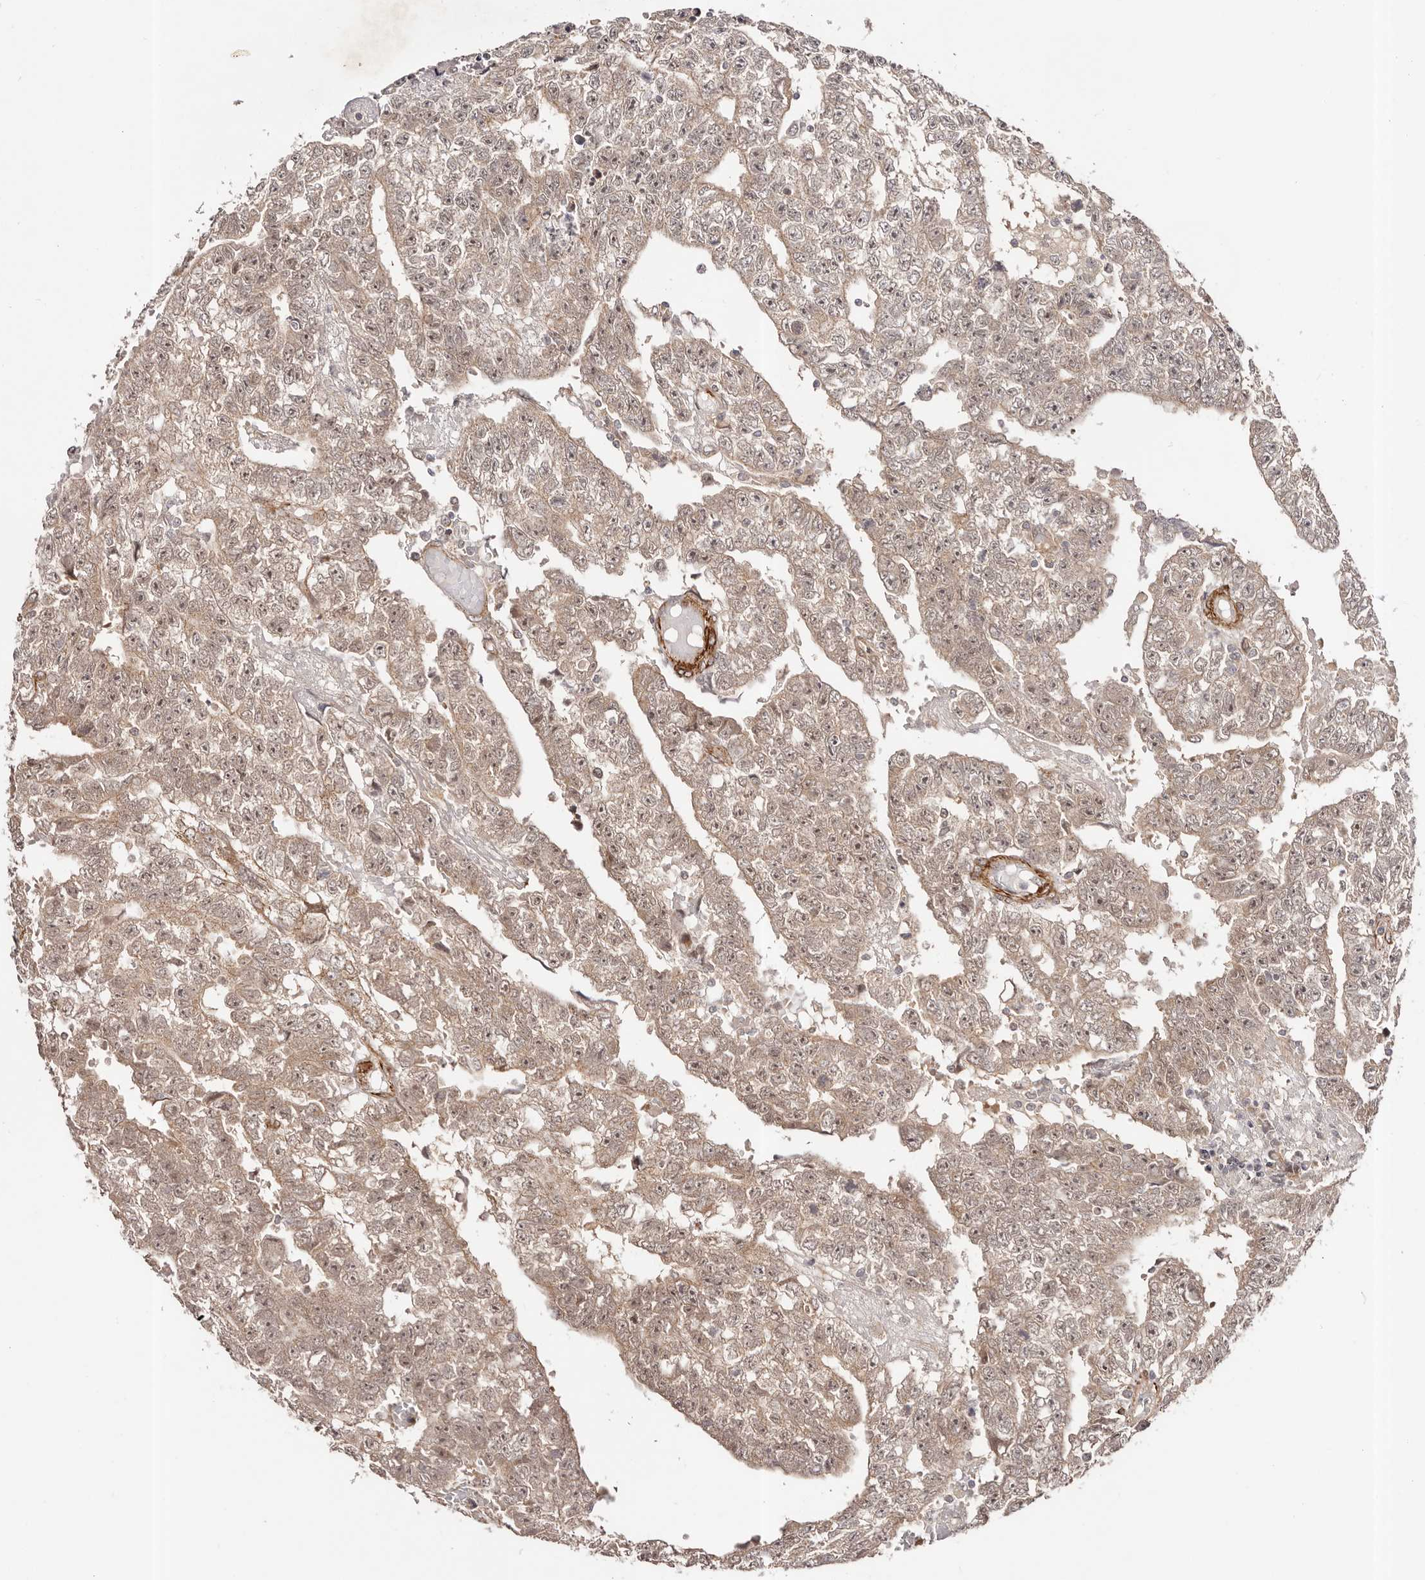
{"staining": {"intensity": "moderate", "quantity": ">75%", "location": "cytoplasmic/membranous,nuclear"}, "tissue": "testis cancer", "cell_type": "Tumor cells", "image_type": "cancer", "snomed": [{"axis": "morphology", "description": "Carcinoma, Embryonal, NOS"}, {"axis": "topography", "description": "Testis"}], "caption": "Moderate cytoplasmic/membranous and nuclear staining is appreciated in about >75% of tumor cells in testis cancer (embryonal carcinoma).", "gene": "MICAL2", "patient": {"sex": "male", "age": 25}}